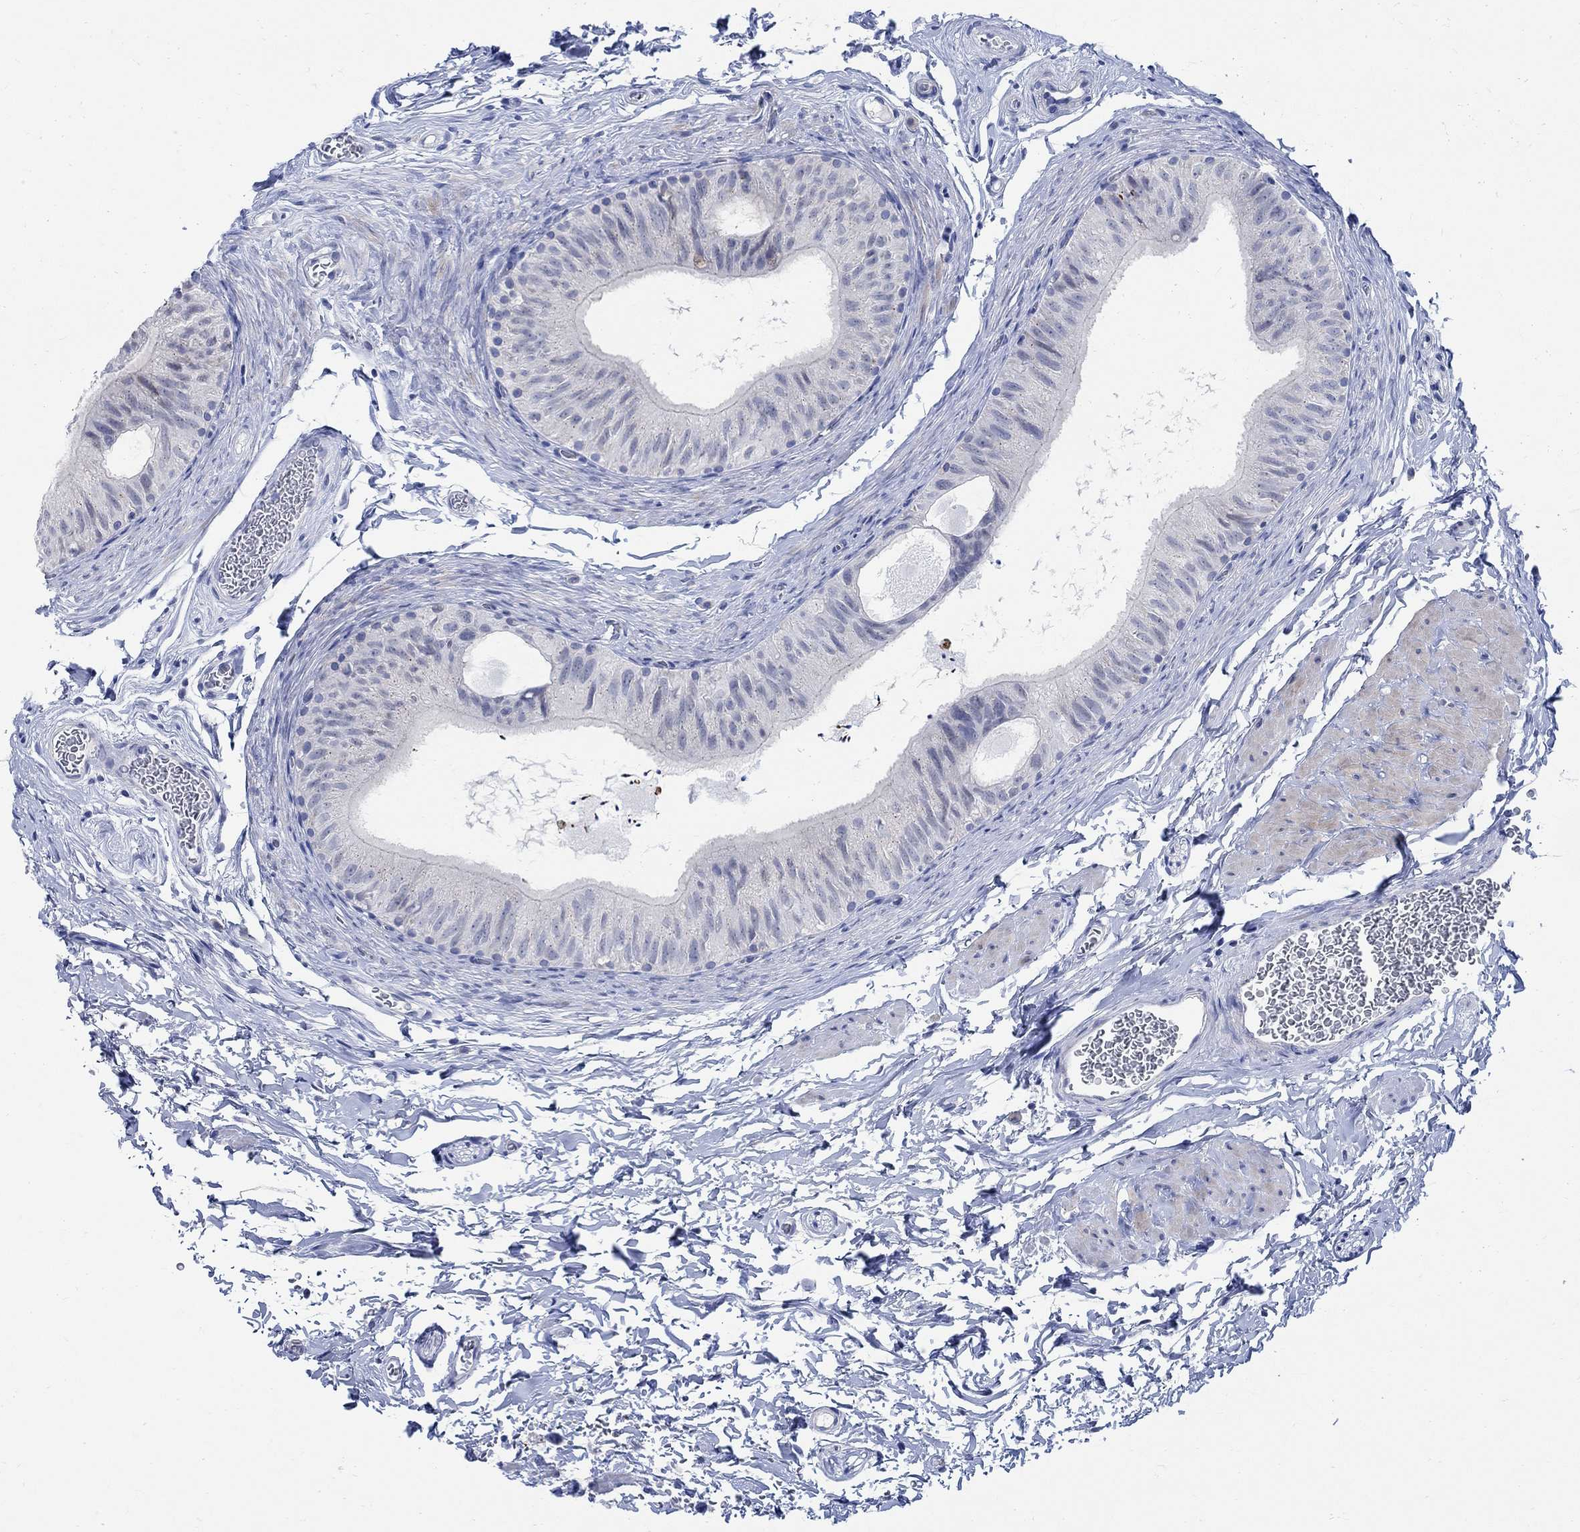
{"staining": {"intensity": "negative", "quantity": "none", "location": "none"}, "tissue": "epididymis", "cell_type": "Glandular cells", "image_type": "normal", "snomed": [{"axis": "morphology", "description": "Normal tissue, NOS"}, {"axis": "topography", "description": "Epididymis, spermatic cord, NOS"}, {"axis": "topography", "description": "Epididymis"}], "caption": "Protein analysis of benign epididymis reveals no significant expression in glandular cells. (DAB (3,3'-diaminobenzidine) IHC visualized using brightfield microscopy, high magnification).", "gene": "CAMK2N1", "patient": {"sex": "male", "age": 31}}